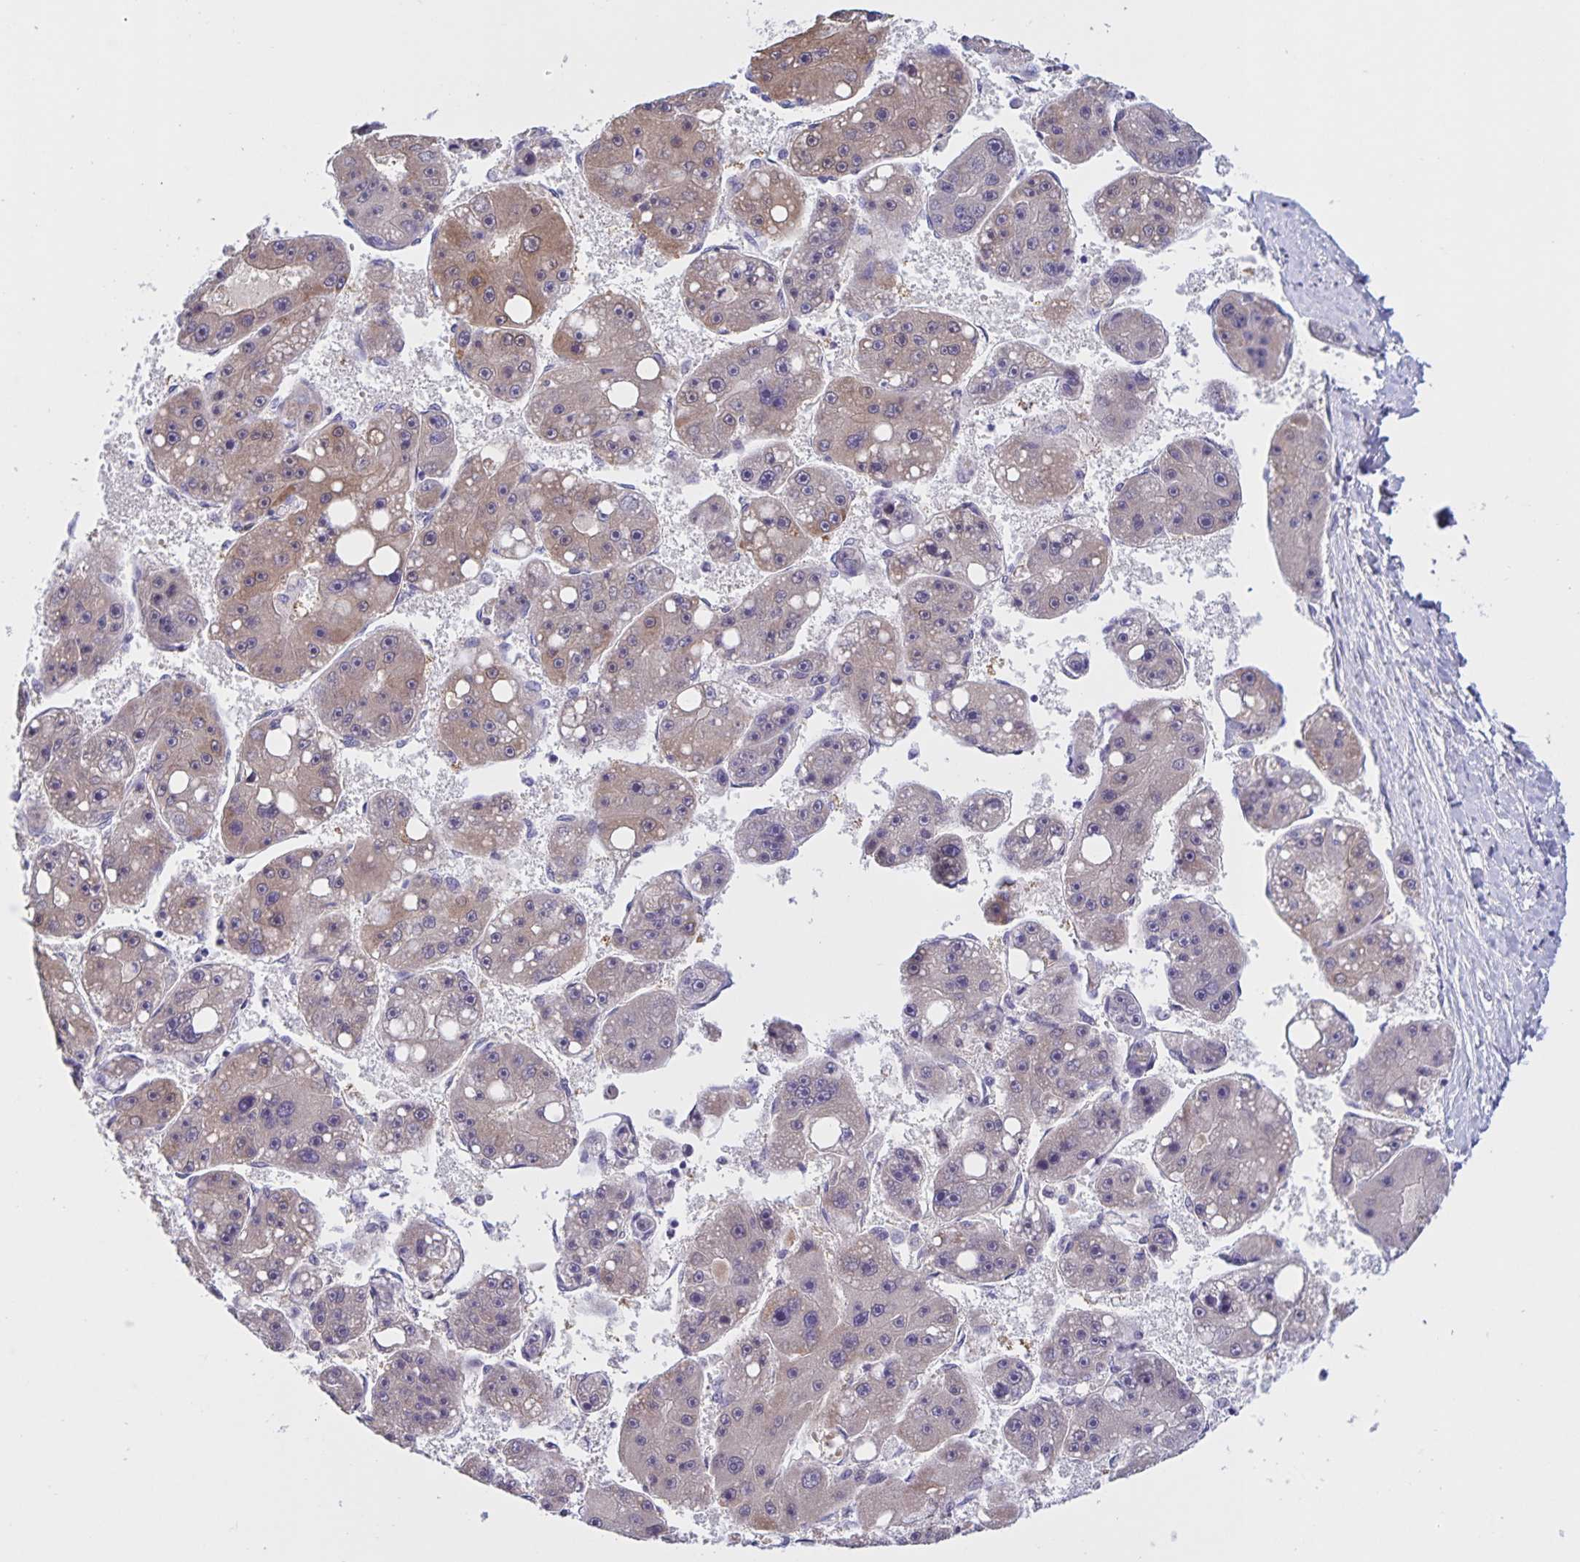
{"staining": {"intensity": "weak", "quantity": "25%-75%", "location": "cytoplasmic/membranous"}, "tissue": "liver cancer", "cell_type": "Tumor cells", "image_type": "cancer", "snomed": [{"axis": "morphology", "description": "Carcinoma, Hepatocellular, NOS"}, {"axis": "topography", "description": "Liver"}], "caption": "DAB immunohistochemical staining of hepatocellular carcinoma (liver) shows weak cytoplasmic/membranous protein expression in approximately 25%-75% of tumor cells.", "gene": "DMGDH", "patient": {"sex": "female", "age": 61}}